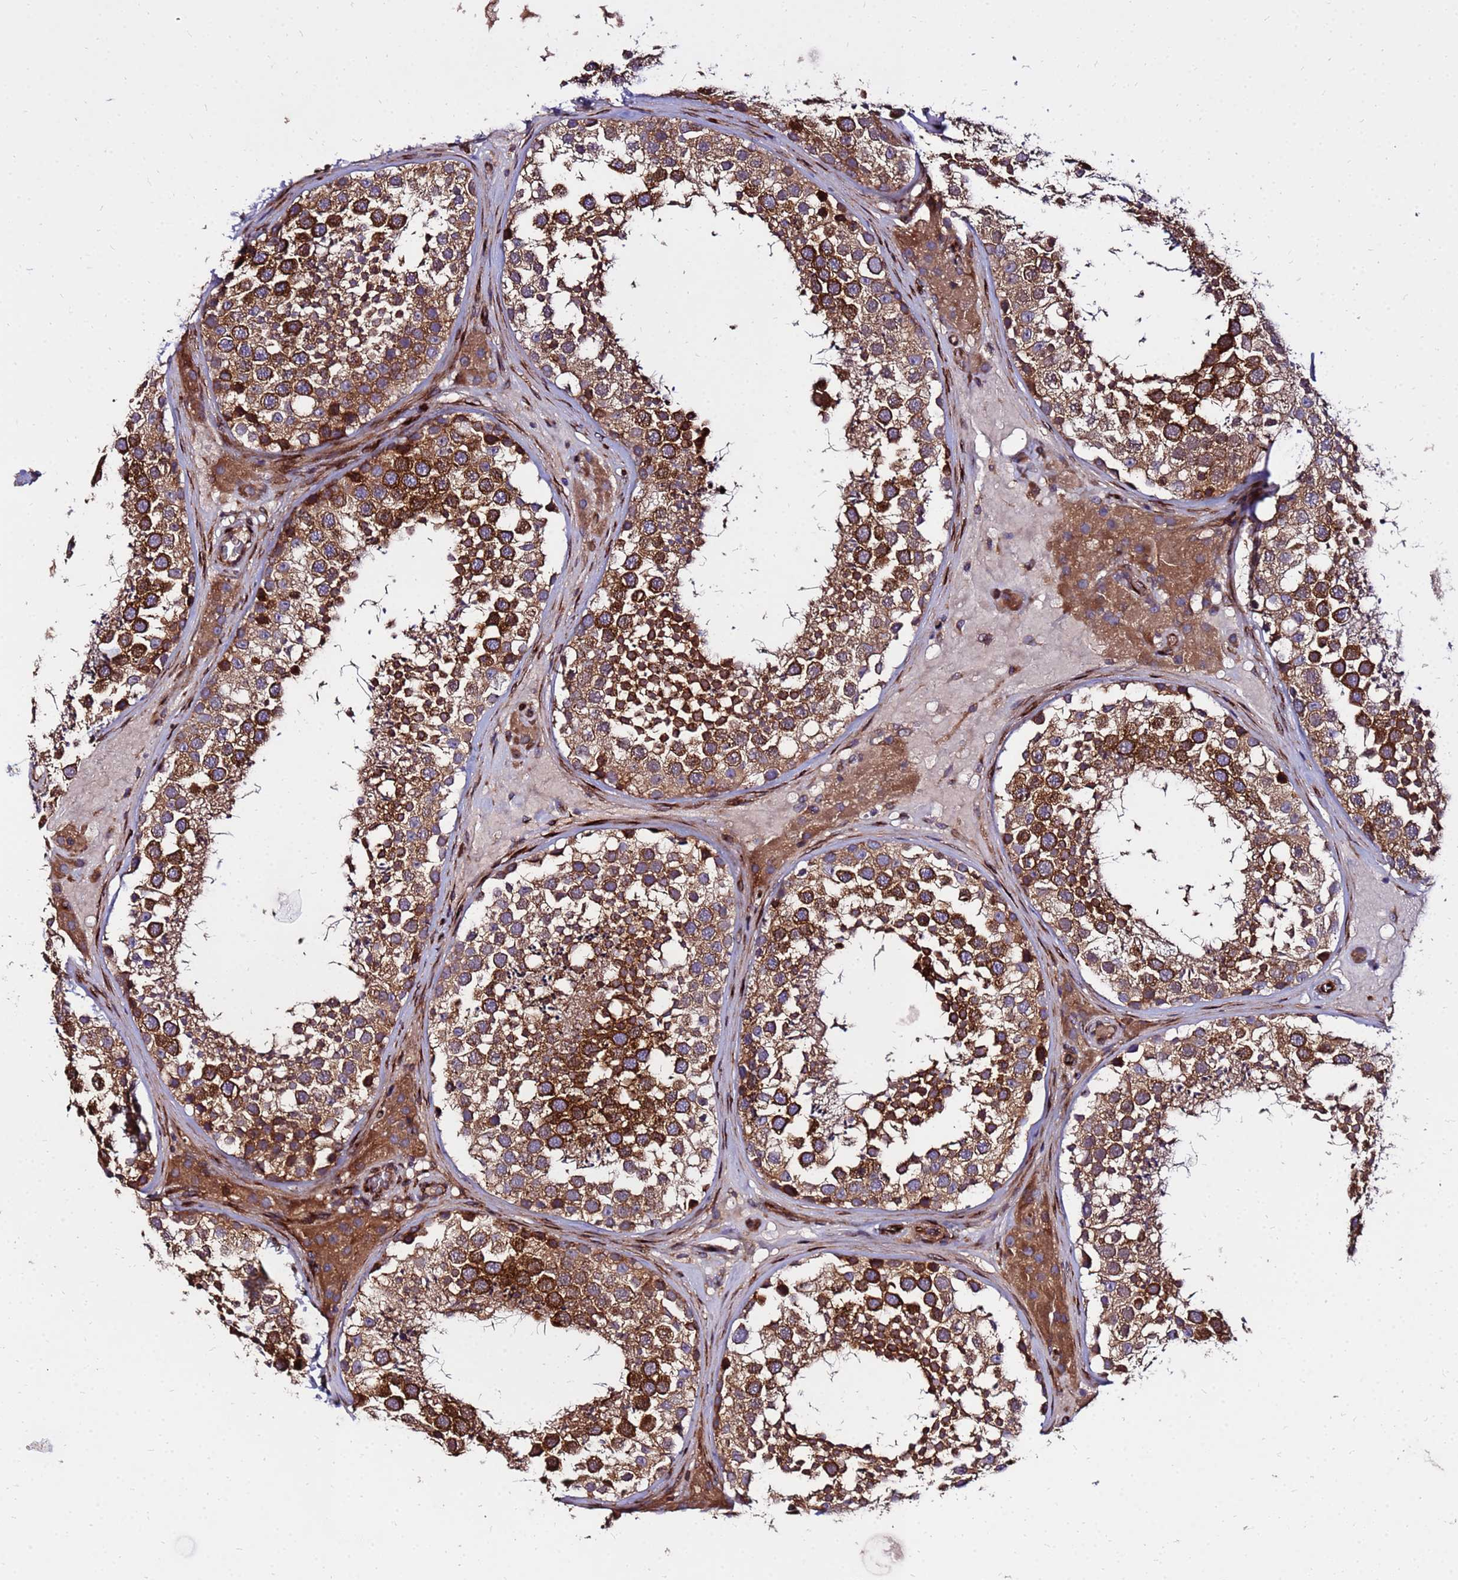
{"staining": {"intensity": "strong", "quantity": ">75%", "location": "cytoplasmic/membranous"}, "tissue": "testis", "cell_type": "Cells in seminiferous ducts", "image_type": "normal", "snomed": [{"axis": "morphology", "description": "Normal tissue, NOS"}, {"axis": "topography", "description": "Testis"}], "caption": "A high amount of strong cytoplasmic/membranous positivity is identified in about >75% of cells in seminiferous ducts in benign testis. (Brightfield microscopy of DAB IHC at high magnification).", "gene": "WWC2", "patient": {"sex": "male", "age": 46}}